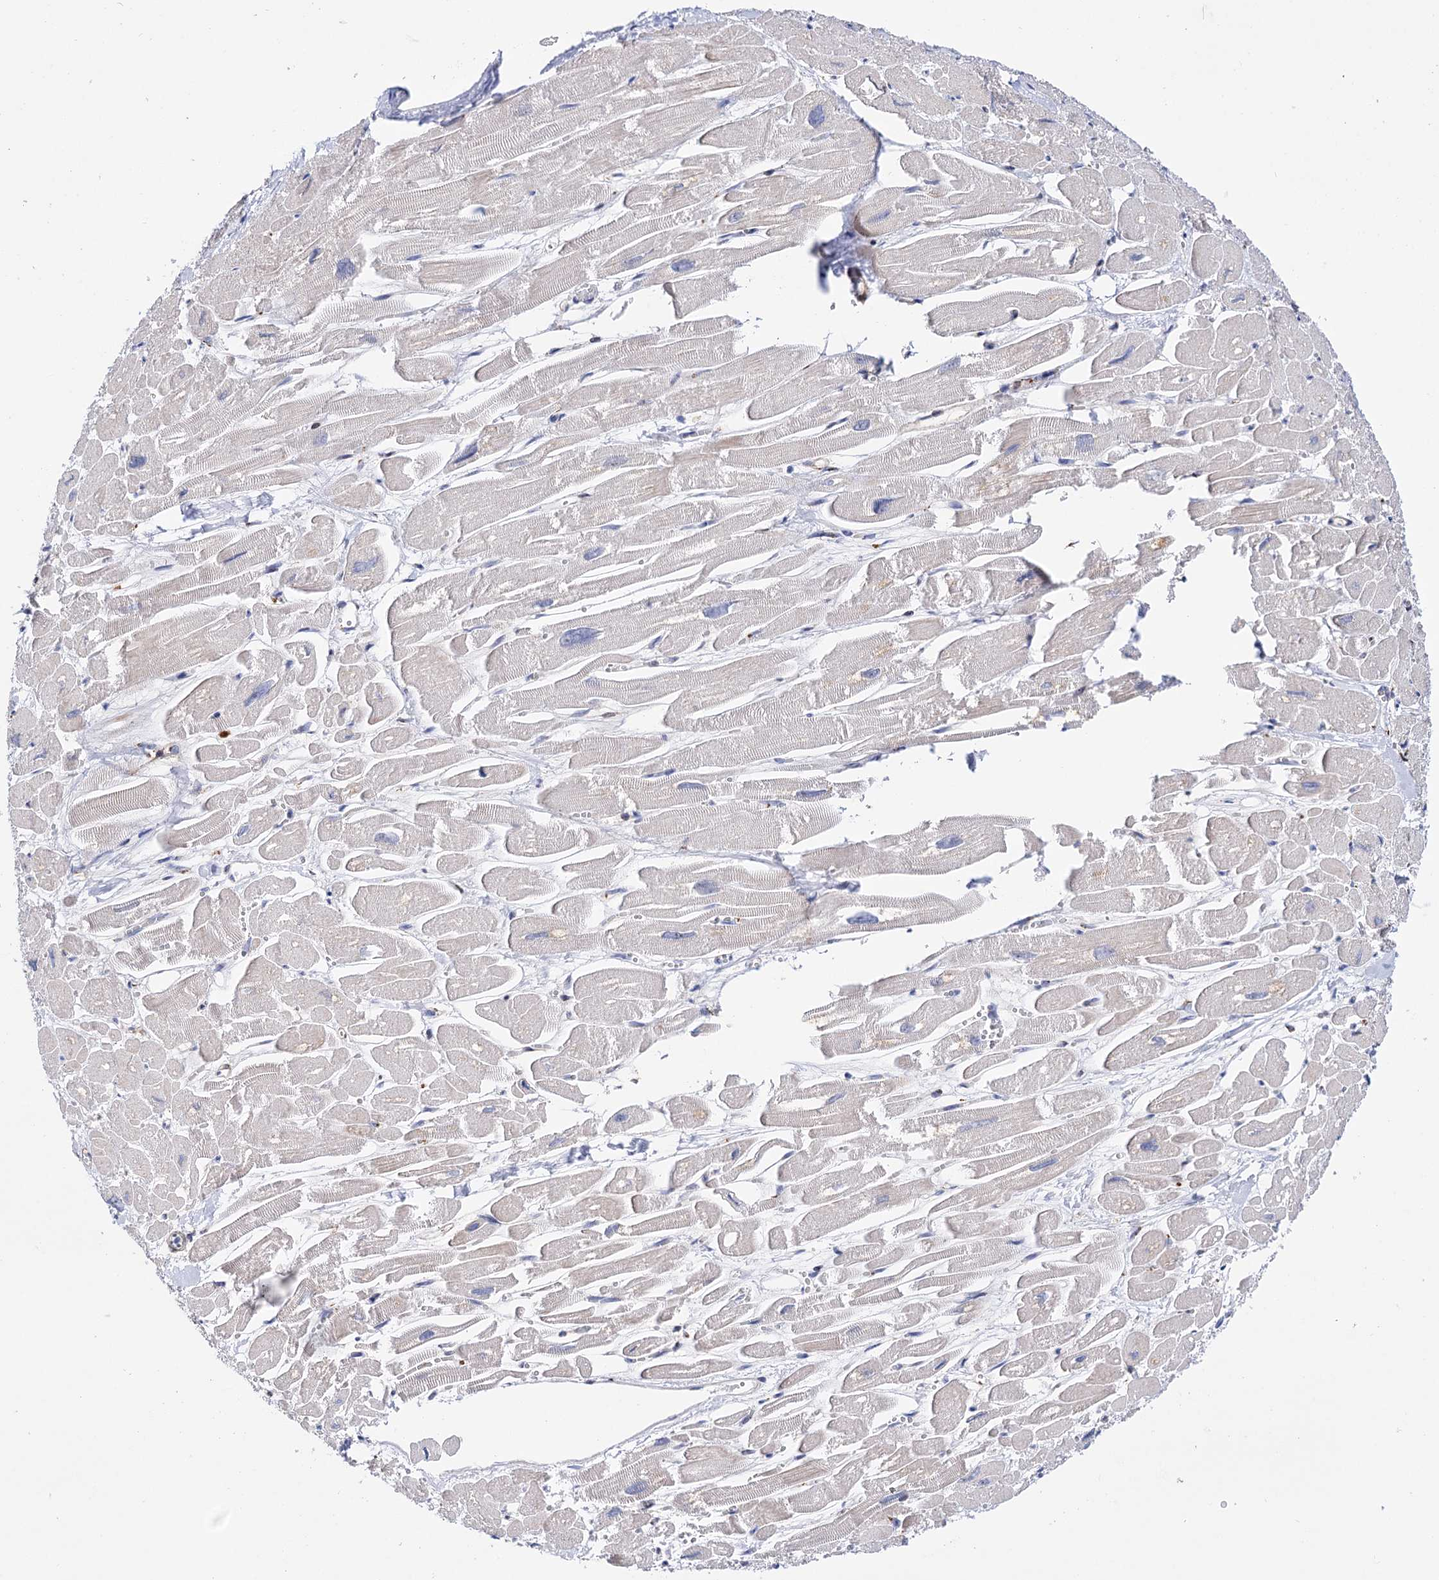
{"staining": {"intensity": "weak", "quantity": "25%-75%", "location": "cytoplasmic/membranous"}, "tissue": "heart muscle", "cell_type": "Cardiomyocytes", "image_type": "normal", "snomed": [{"axis": "morphology", "description": "Normal tissue, NOS"}, {"axis": "topography", "description": "Heart"}], "caption": "Immunohistochemistry image of benign heart muscle stained for a protein (brown), which exhibits low levels of weak cytoplasmic/membranous expression in approximately 25%-75% of cardiomyocytes.", "gene": "C11orf96", "patient": {"sex": "male", "age": 54}}